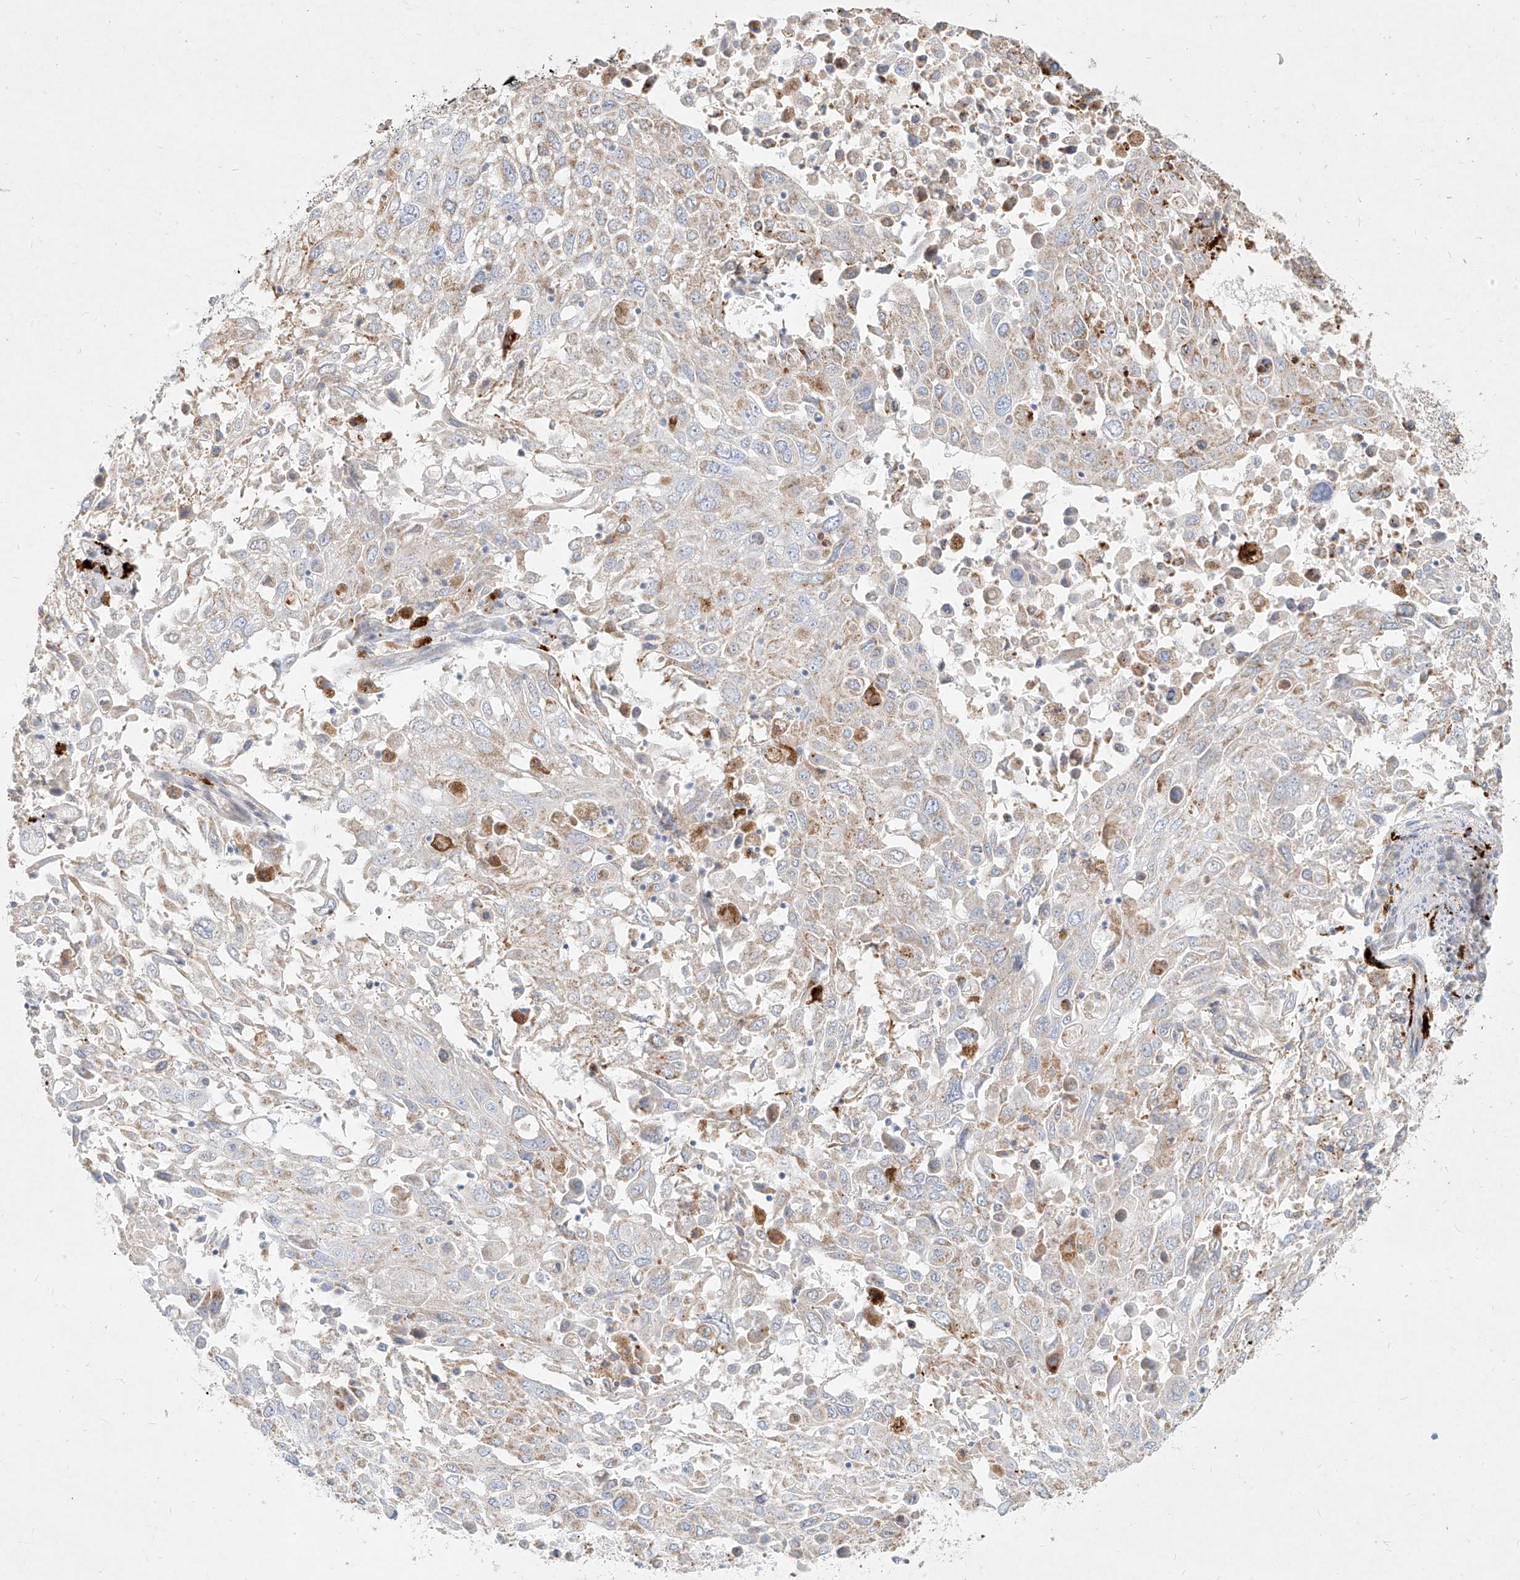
{"staining": {"intensity": "weak", "quantity": "25%-75%", "location": "cytoplasmic/membranous"}, "tissue": "lung cancer", "cell_type": "Tumor cells", "image_type": "cancer", "snomed": [{"axis": "morphology", "description": "Squamous cell carcinoma, NOS"}, {"axis": "topography", "description": "Lung"}], "caption": "Lung cancer (squamous cell carcinoma) stained for a protein (brown) reveals weak cytoplasmic/membranous positive positivity in approximately 25%-75% of tumor cells.", "gene": "MTX2", "patient": {"sex": "male", "age": 65}}